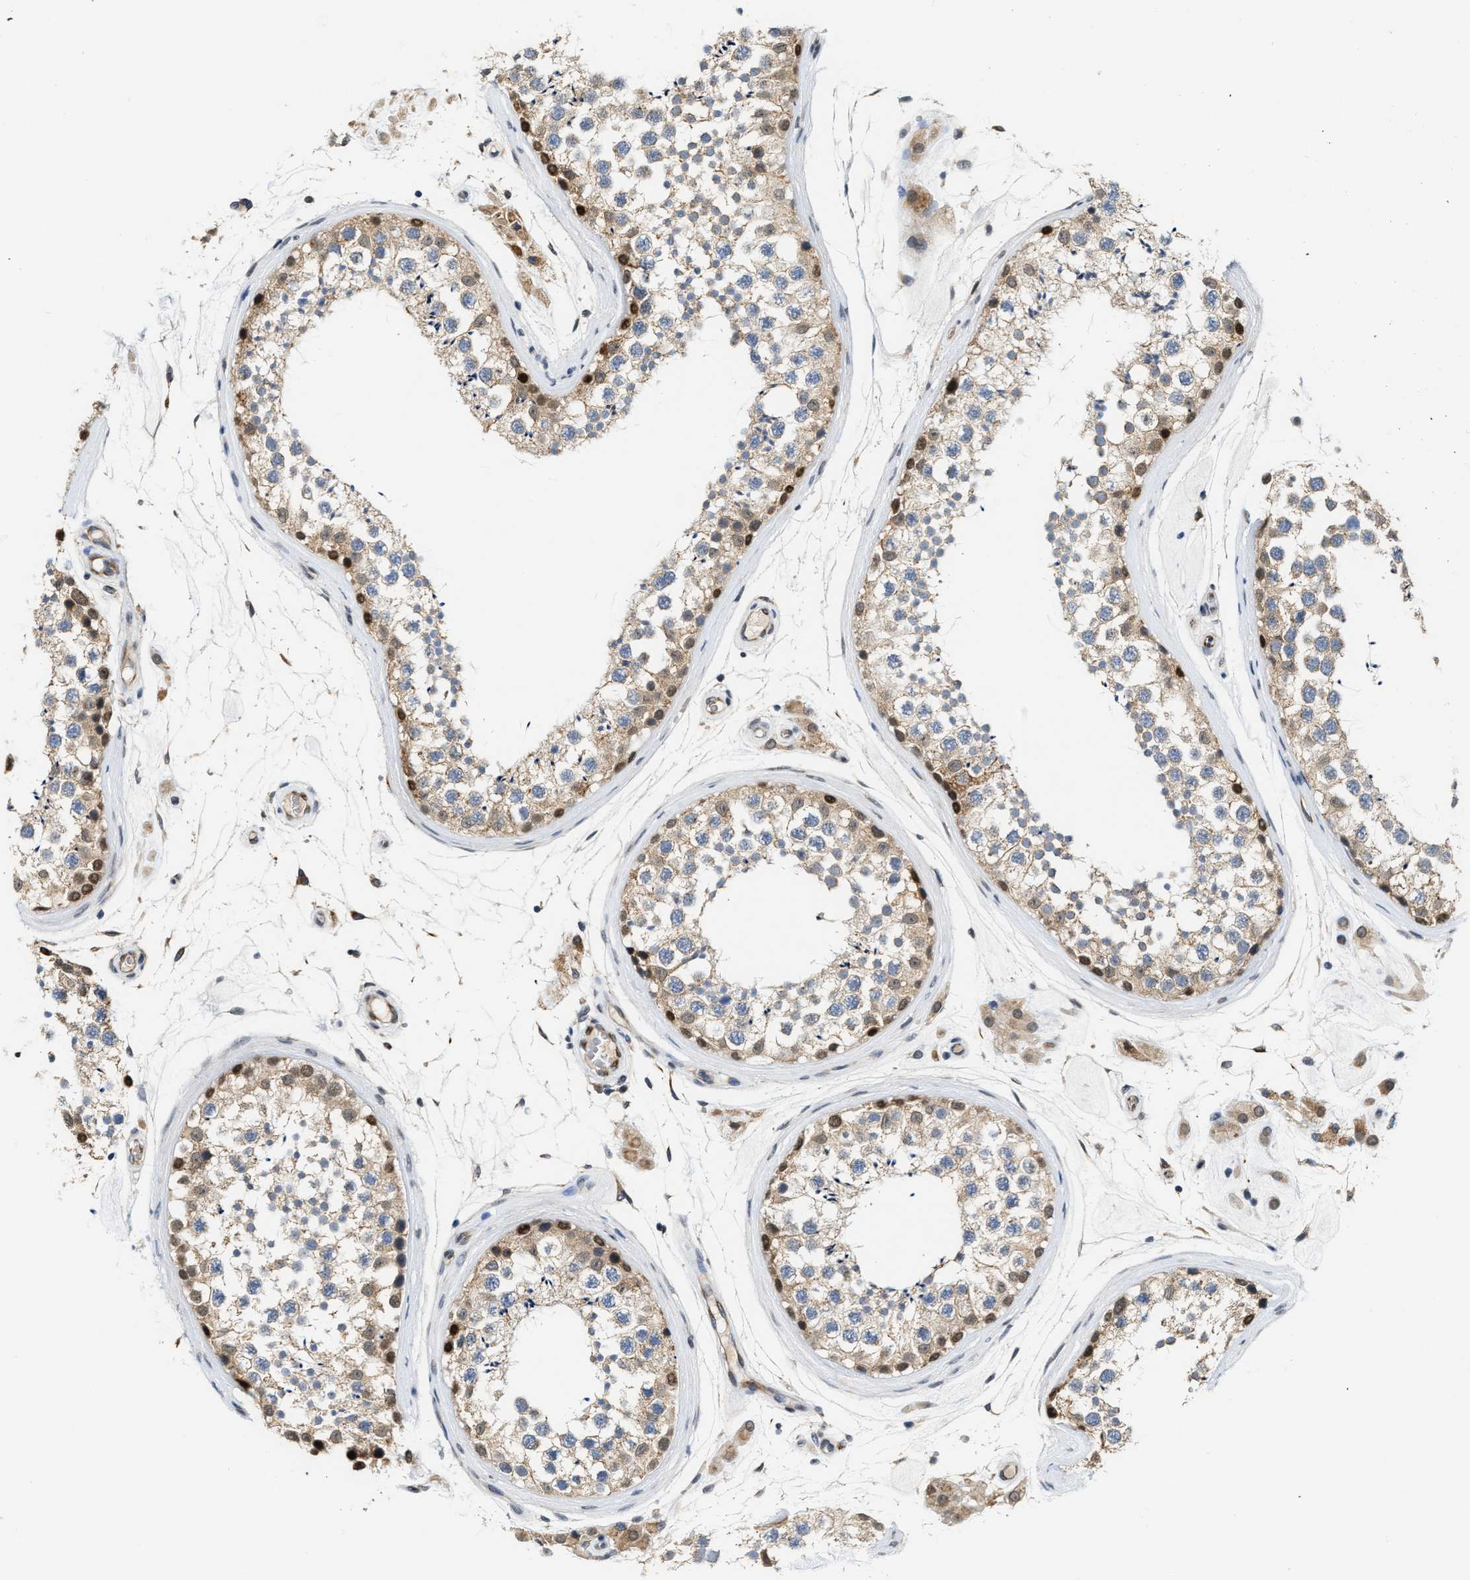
{"staining": {"intensity": "moderate", "quantity": ">75%", "location": "cytoplasmic/membranous"}, "tissue": "testis", "cell_type": "Cells in seminiferous ducts", "image_type": "normal", "snomed": [{"axis": "morphology", "description": "Normal tissue, NOS"}, {"axis": "topography", "description": "Testis"}], "caption": "Immunohistochemistry (DAB (3,3'-diaminobenzidine)) staining of normal testis exhibits moderate cytoplasmic/membranous protein expression in about >75% of cells in seminiferous ducts.", "gene": "KIF24", "patient": {"sex": "male", "age": 46}}